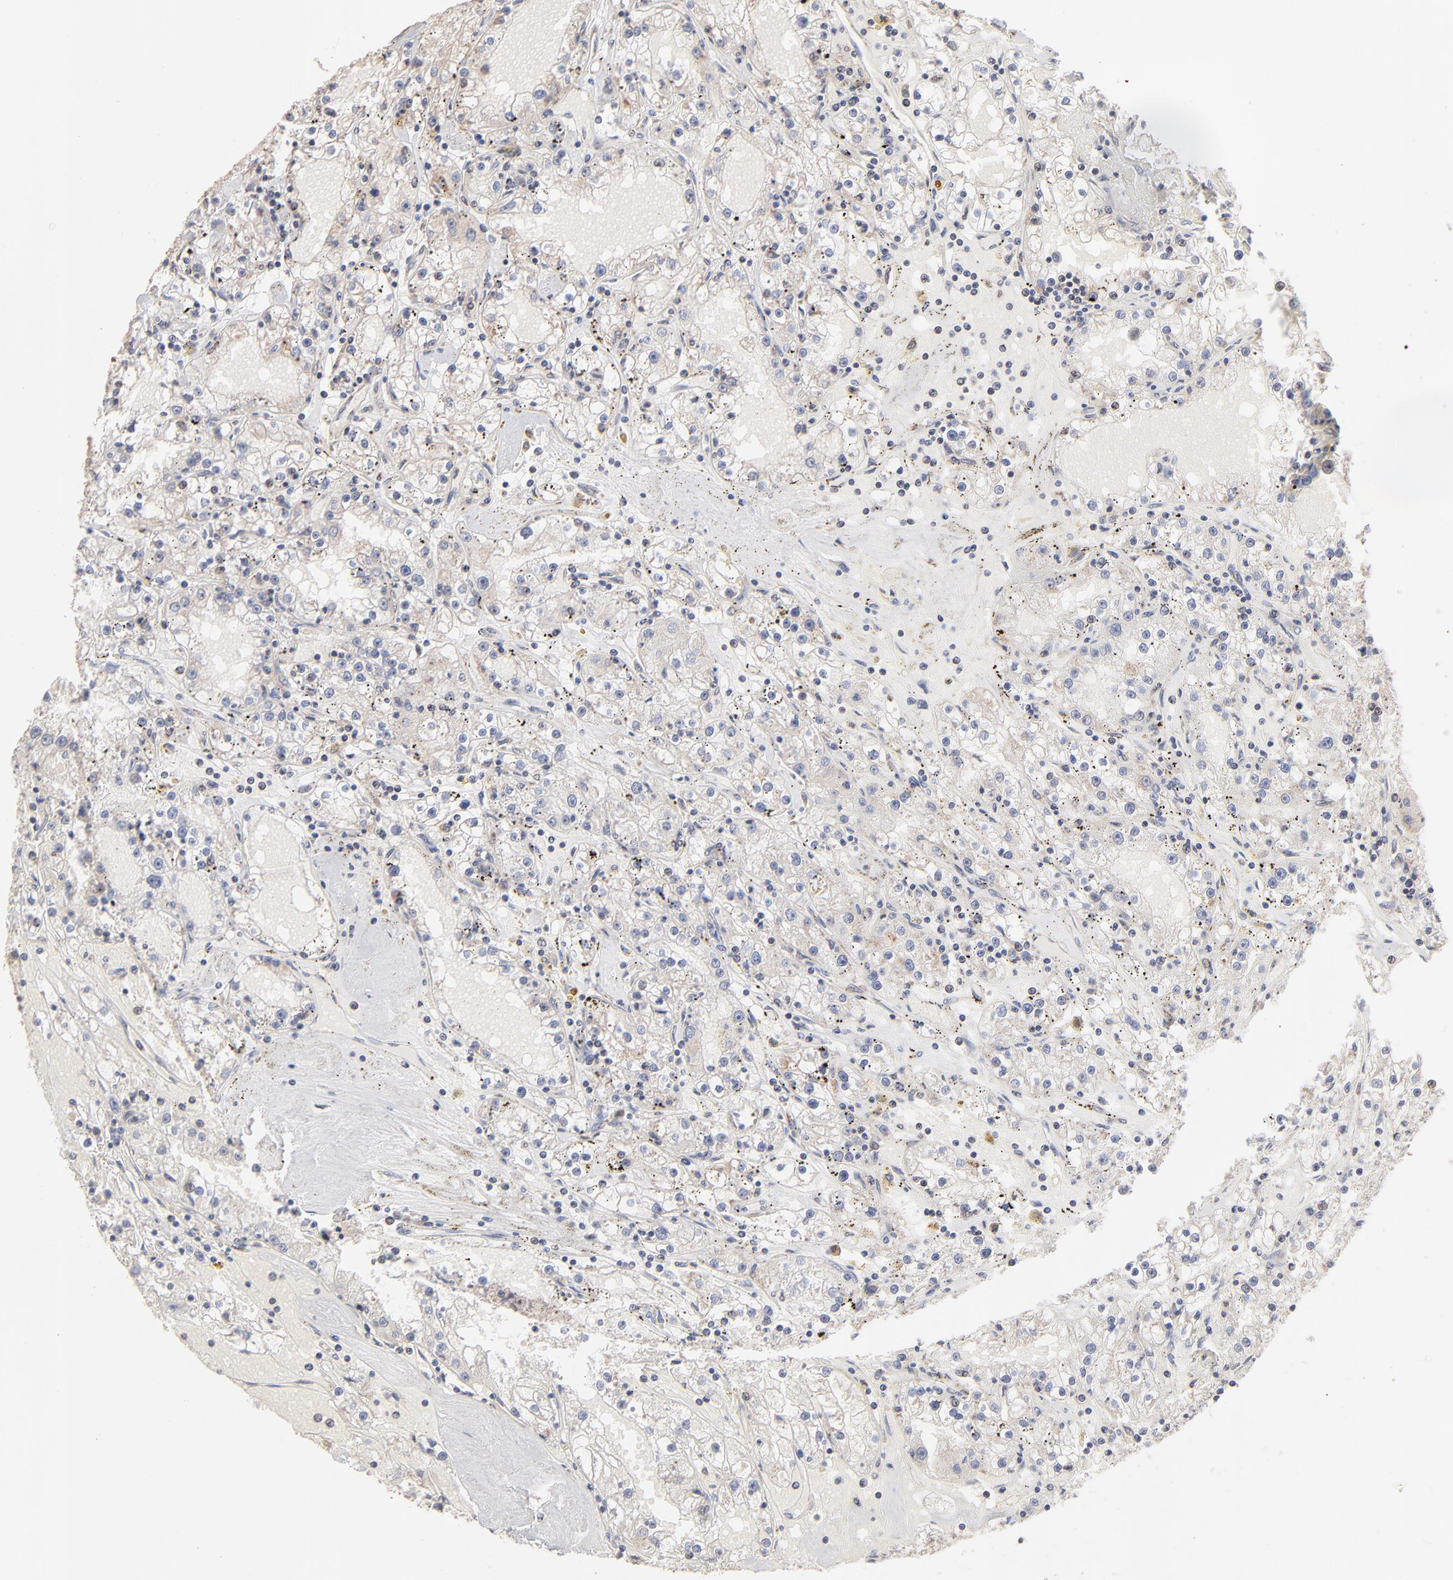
{"staining": {"intensity": "negative", "quantity": "none", "location": "none"}, "tissue": "renal cancer", "cell_type": "Tumor cells", "image_type": "cancer", "snomed": [{"axis": "morphology", "description": "Adenocarcinoma, NOS"}, {"axis": "topography", "description": "Kidney"}], "caption": "Immunohistochemical staining of renal cancer exhibits no significant expression in tumor cells.", "gene": "MSL2", "patient": {"sex": "male", "age": 56}}